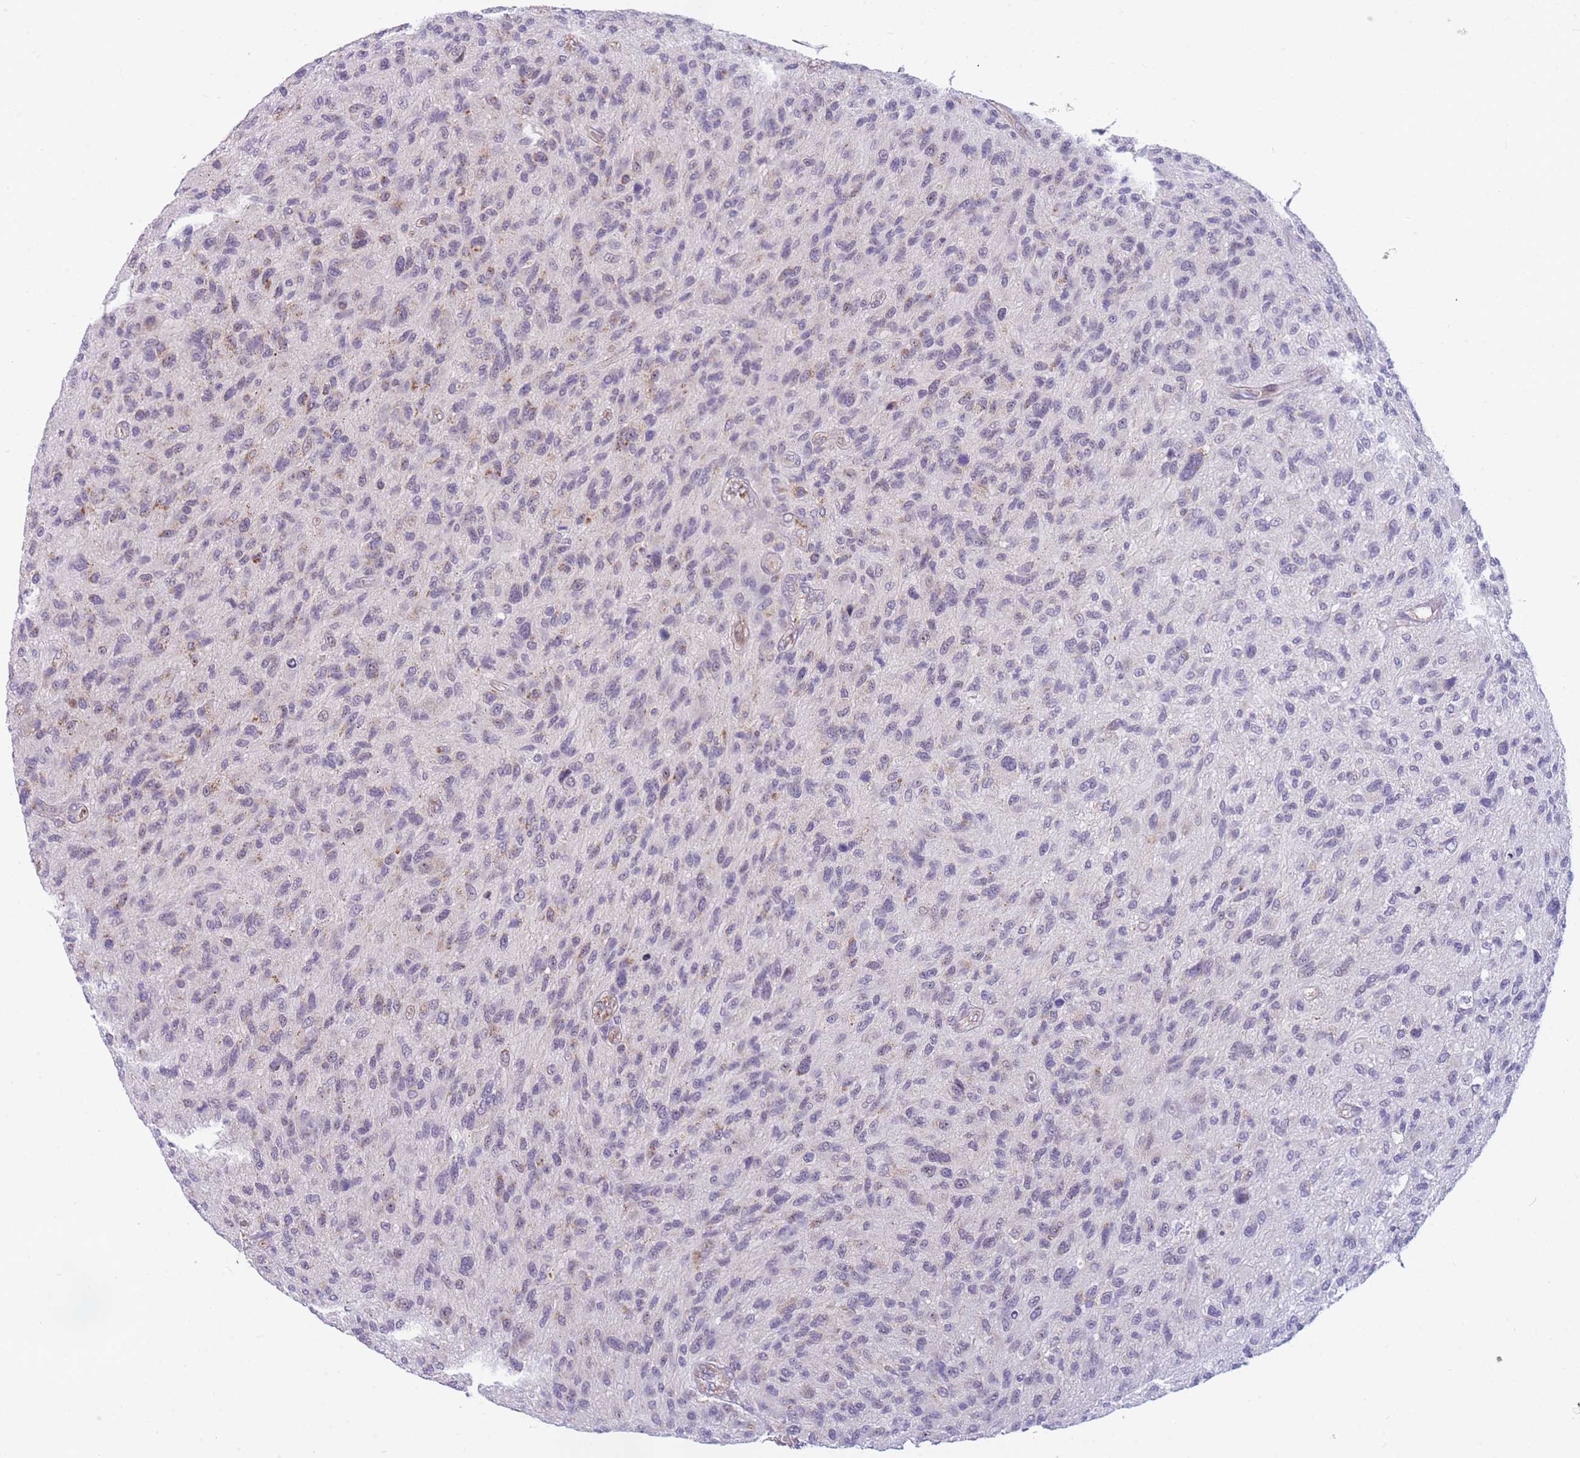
{"staining": {"intensity": "negative", "quantity": "none", "location": "none"}, "tissue": "glioma", "cell_type": "Tumor cells", "image_type": "cancer", "snomed": [{"axis": "morphology", "description": "Glioma, malignant, High grade"}, {"axis": "topography", "description": "Brain"}], "caption": "Histopathology image shows no significant protein expression in tumor cells of glioma.", "gene": "DDX49", "patient": {"sex": "male", "age": 47}}